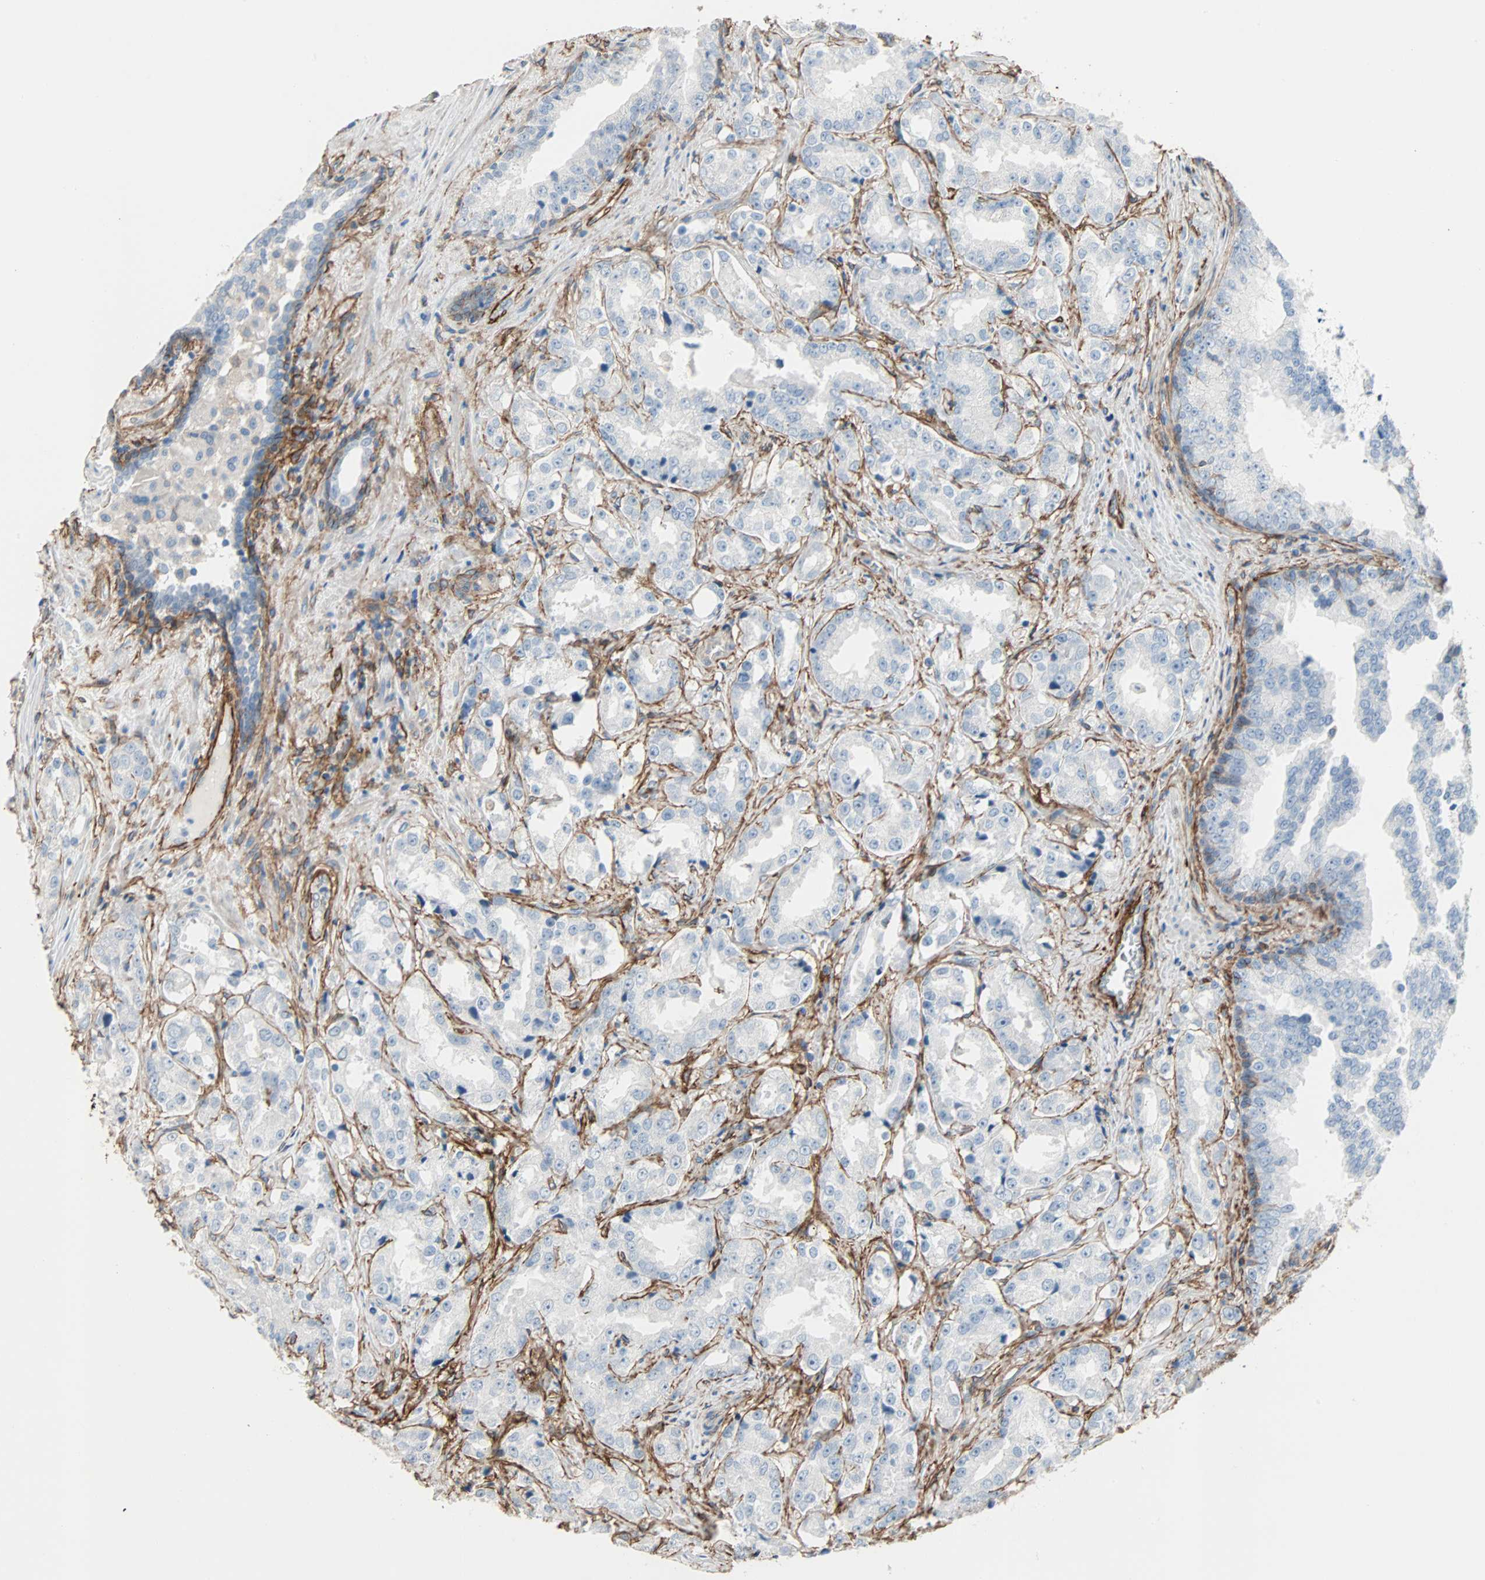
{"staining": {"intensity": "negative", "quantity": "none", "location": "none"}, "tissue": "prostate cancer", "cell_type": "Tumor cells", "image_type": "cancer", "snomed": [{"axis": "morphology", "description": "Adenocarcinoma, High grade"}, {"axis": "topography", "description": "Prostate"}], "caption": "Tumor cells are negative for protein expression in human adenocarcinoma (high-grade) (prostate).", "gene": "EPB41L2", "patient": {"sex": "male", "age": 73}}